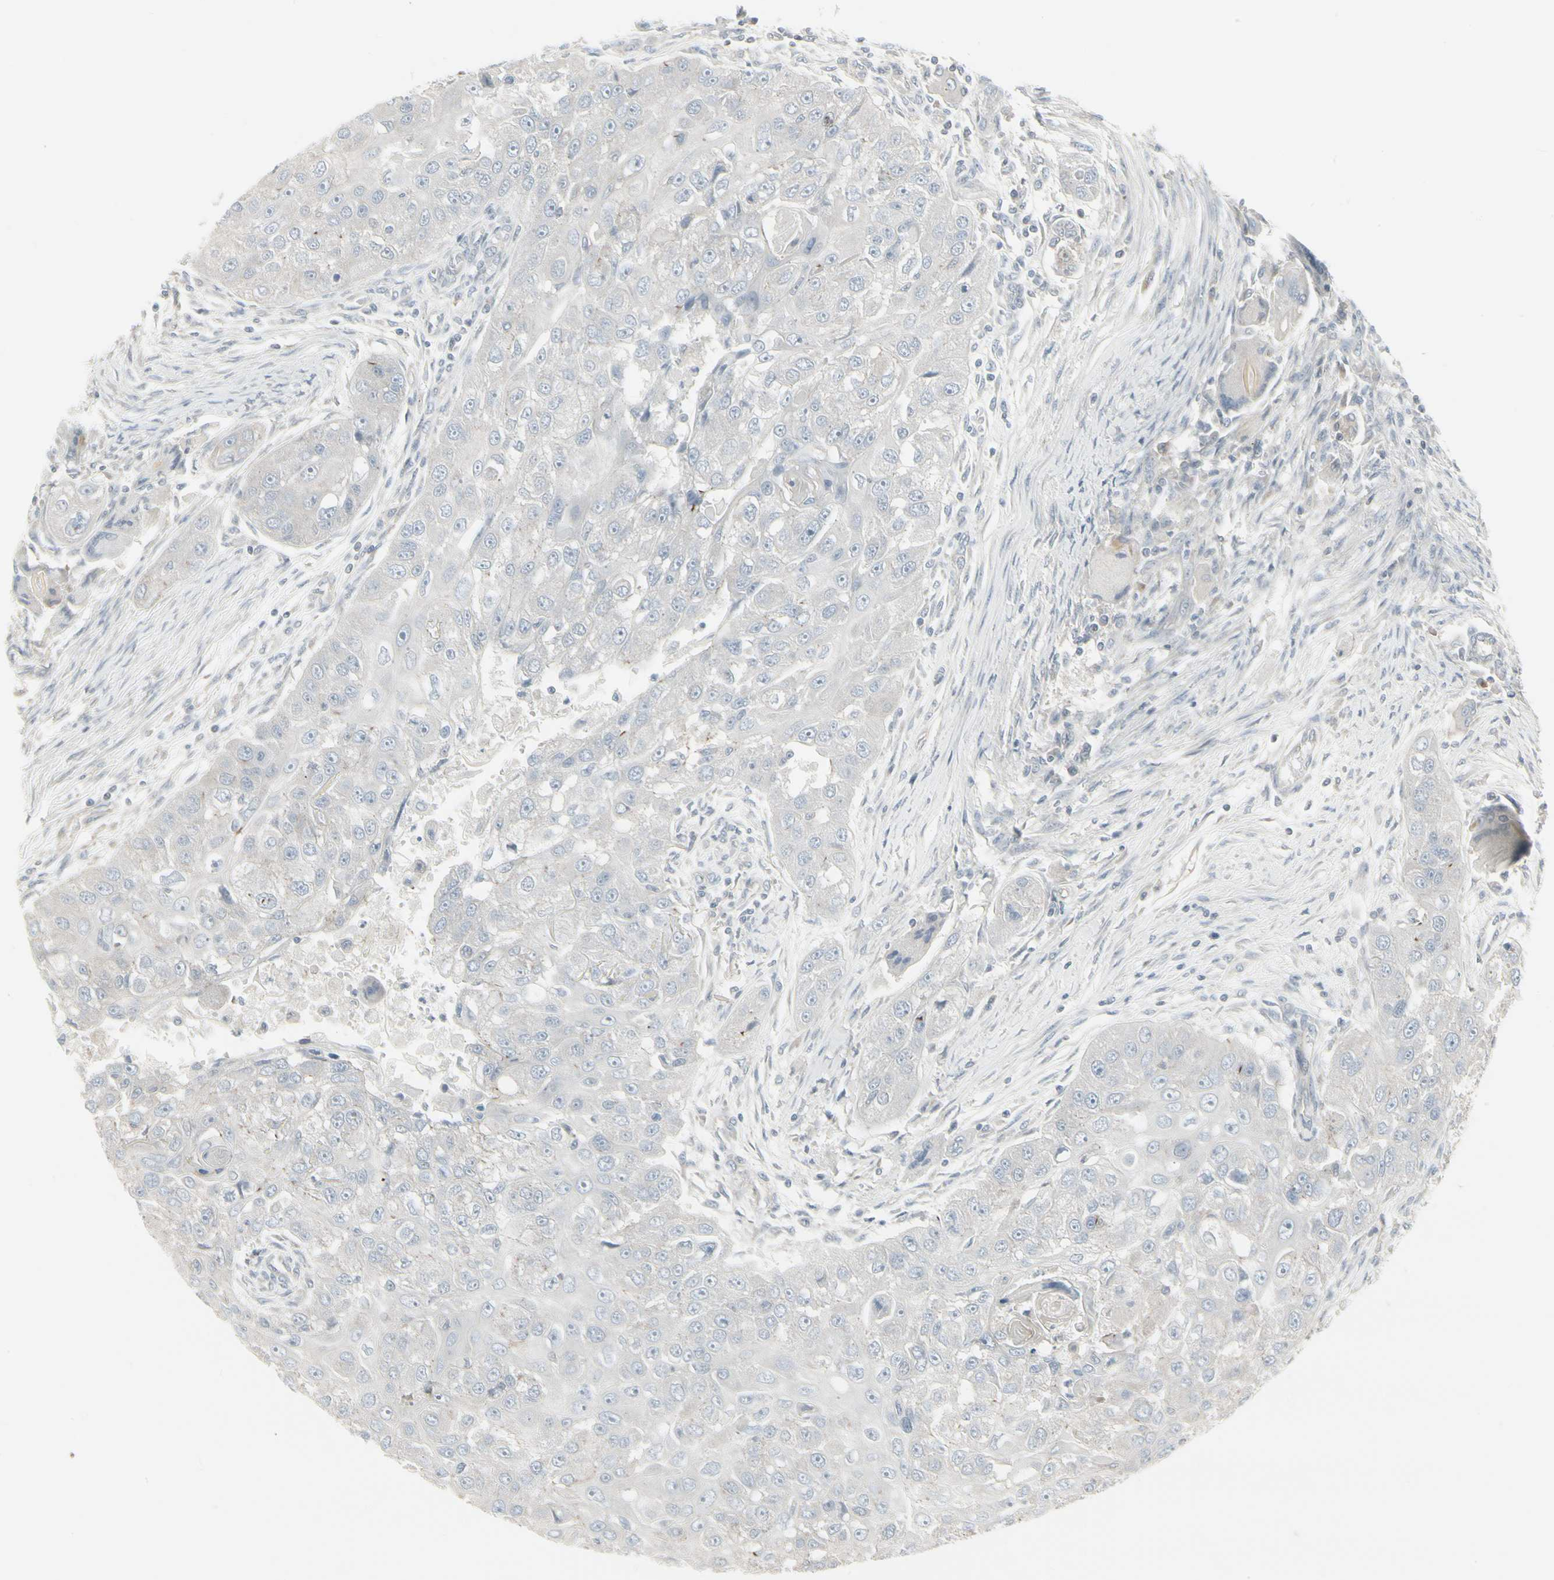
{"staining": {"intensity": "negative", "quantity": "none", "location": "none"}, "tissue": "head and neck cancer", "cell_type": "Tumor cells", "image_type": "cancer", "snomed": [{"axis": "morphology", "description": "Normal tissue, NOS"}, {"axis": "morphology", "description": "Squamous cell carcinoma, NOS"}, {"axis": "topography", "description": "Skeletal muscle"}, {"axis": "topography", "description": "Head-Neck"}], "caption": "A photomicrograph of human squamous cell carcinoma (head and neck) is negative for staining in tumor cells.", "gene": "EPS15", "patient": {"sex": "male", "age": 51}}